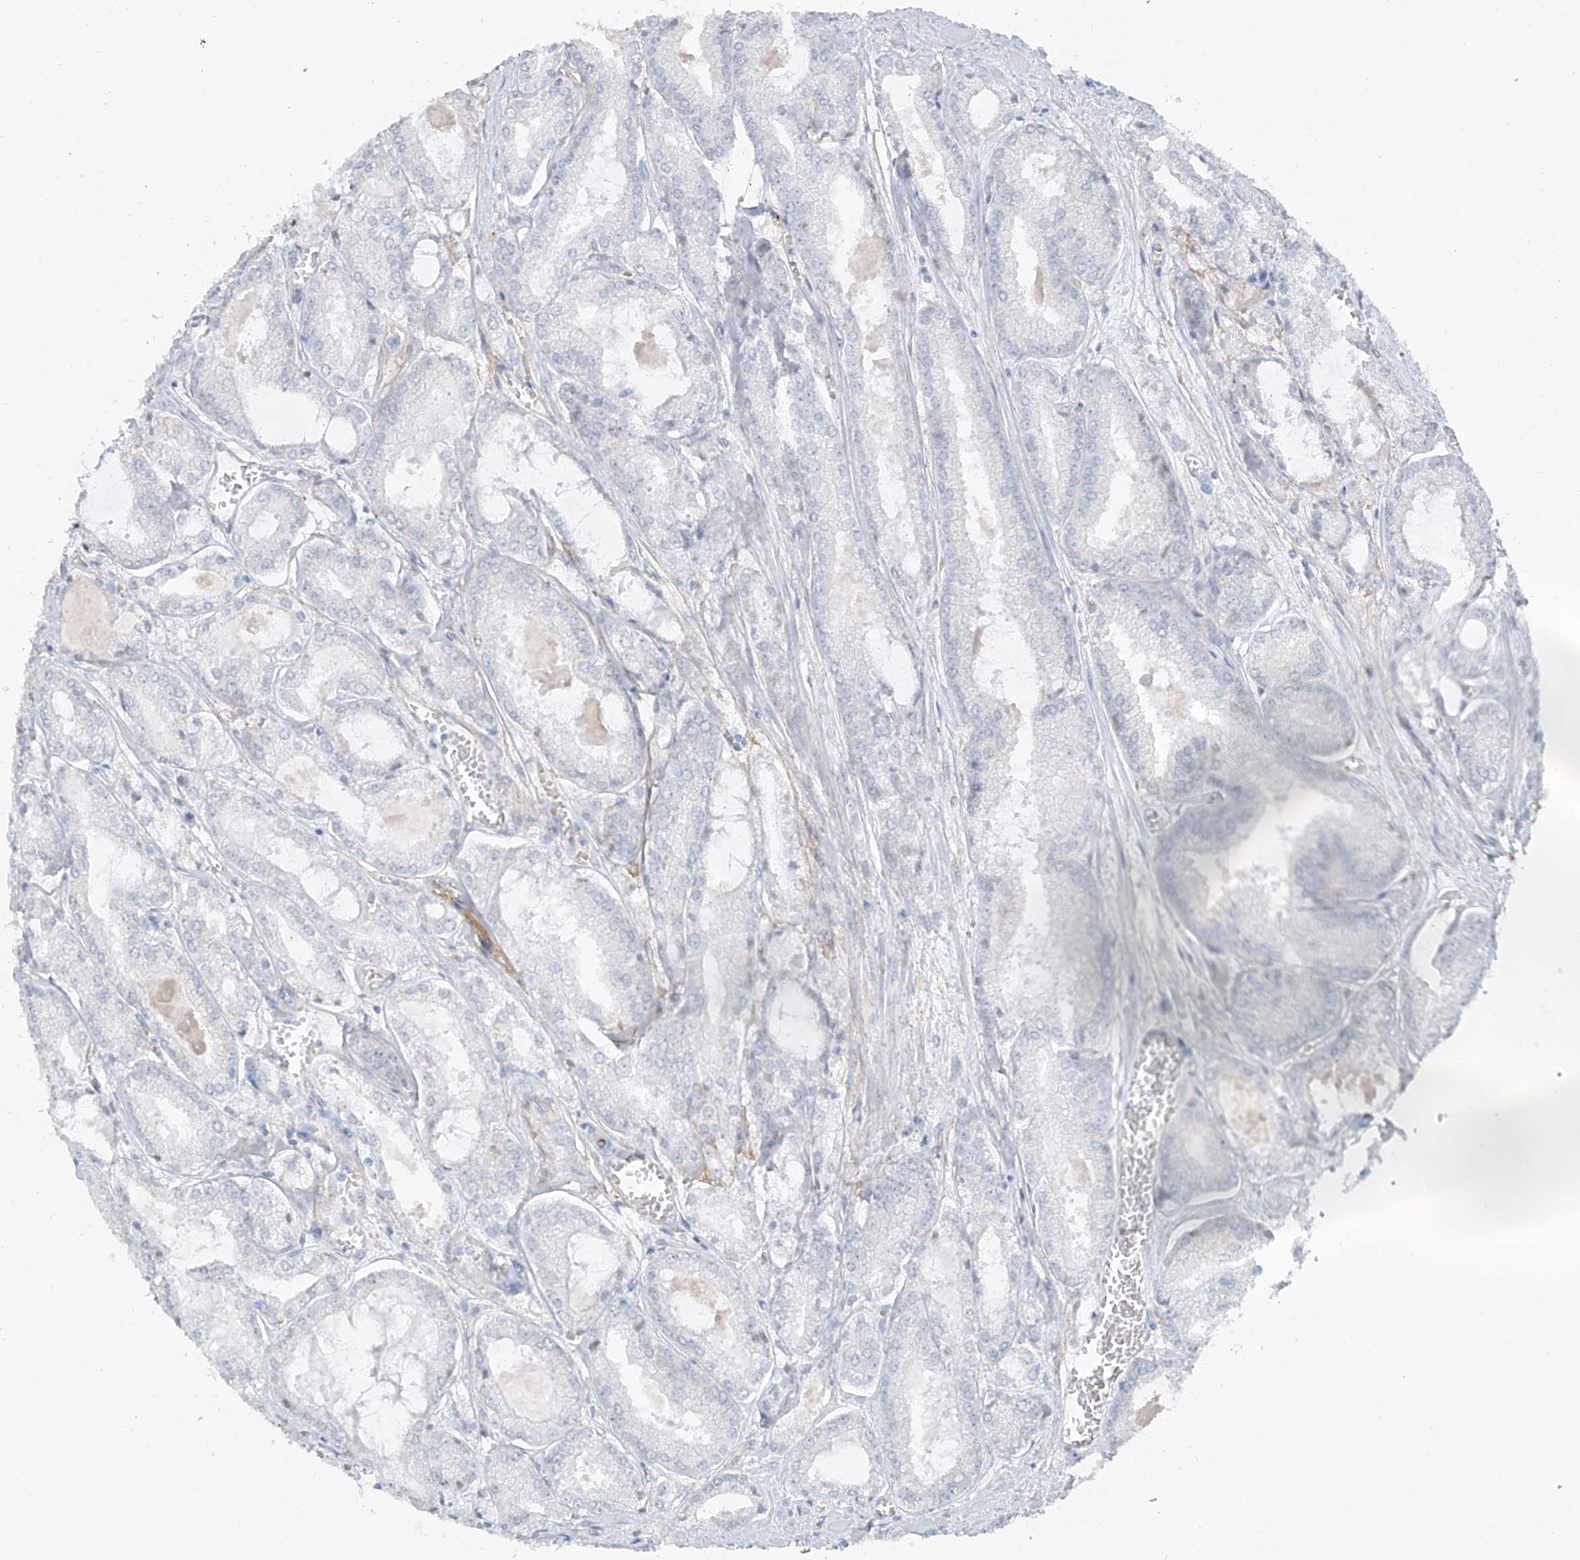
{"staining": {"intensity": "negative", "quantity": "none", "location": "none"}, "tissue": "prostate cancer", "cell_type": "Tumor cells", "image_type": "cancer", "snomed": [{"axis": "morphology", "description": "Adenocarcinoma, Low grade"}, {"axis": "topography", "description": "Prostate"}], "caption": "Immunohistochemistry photomicrograph of neoplastic tissue: low-grade adenocarcinoma (prostate) stained with DAB displays no significant protein positivity in tumor cells.", "gene": "TUBE1", "patient": {"sex": "male", "age": 67}}